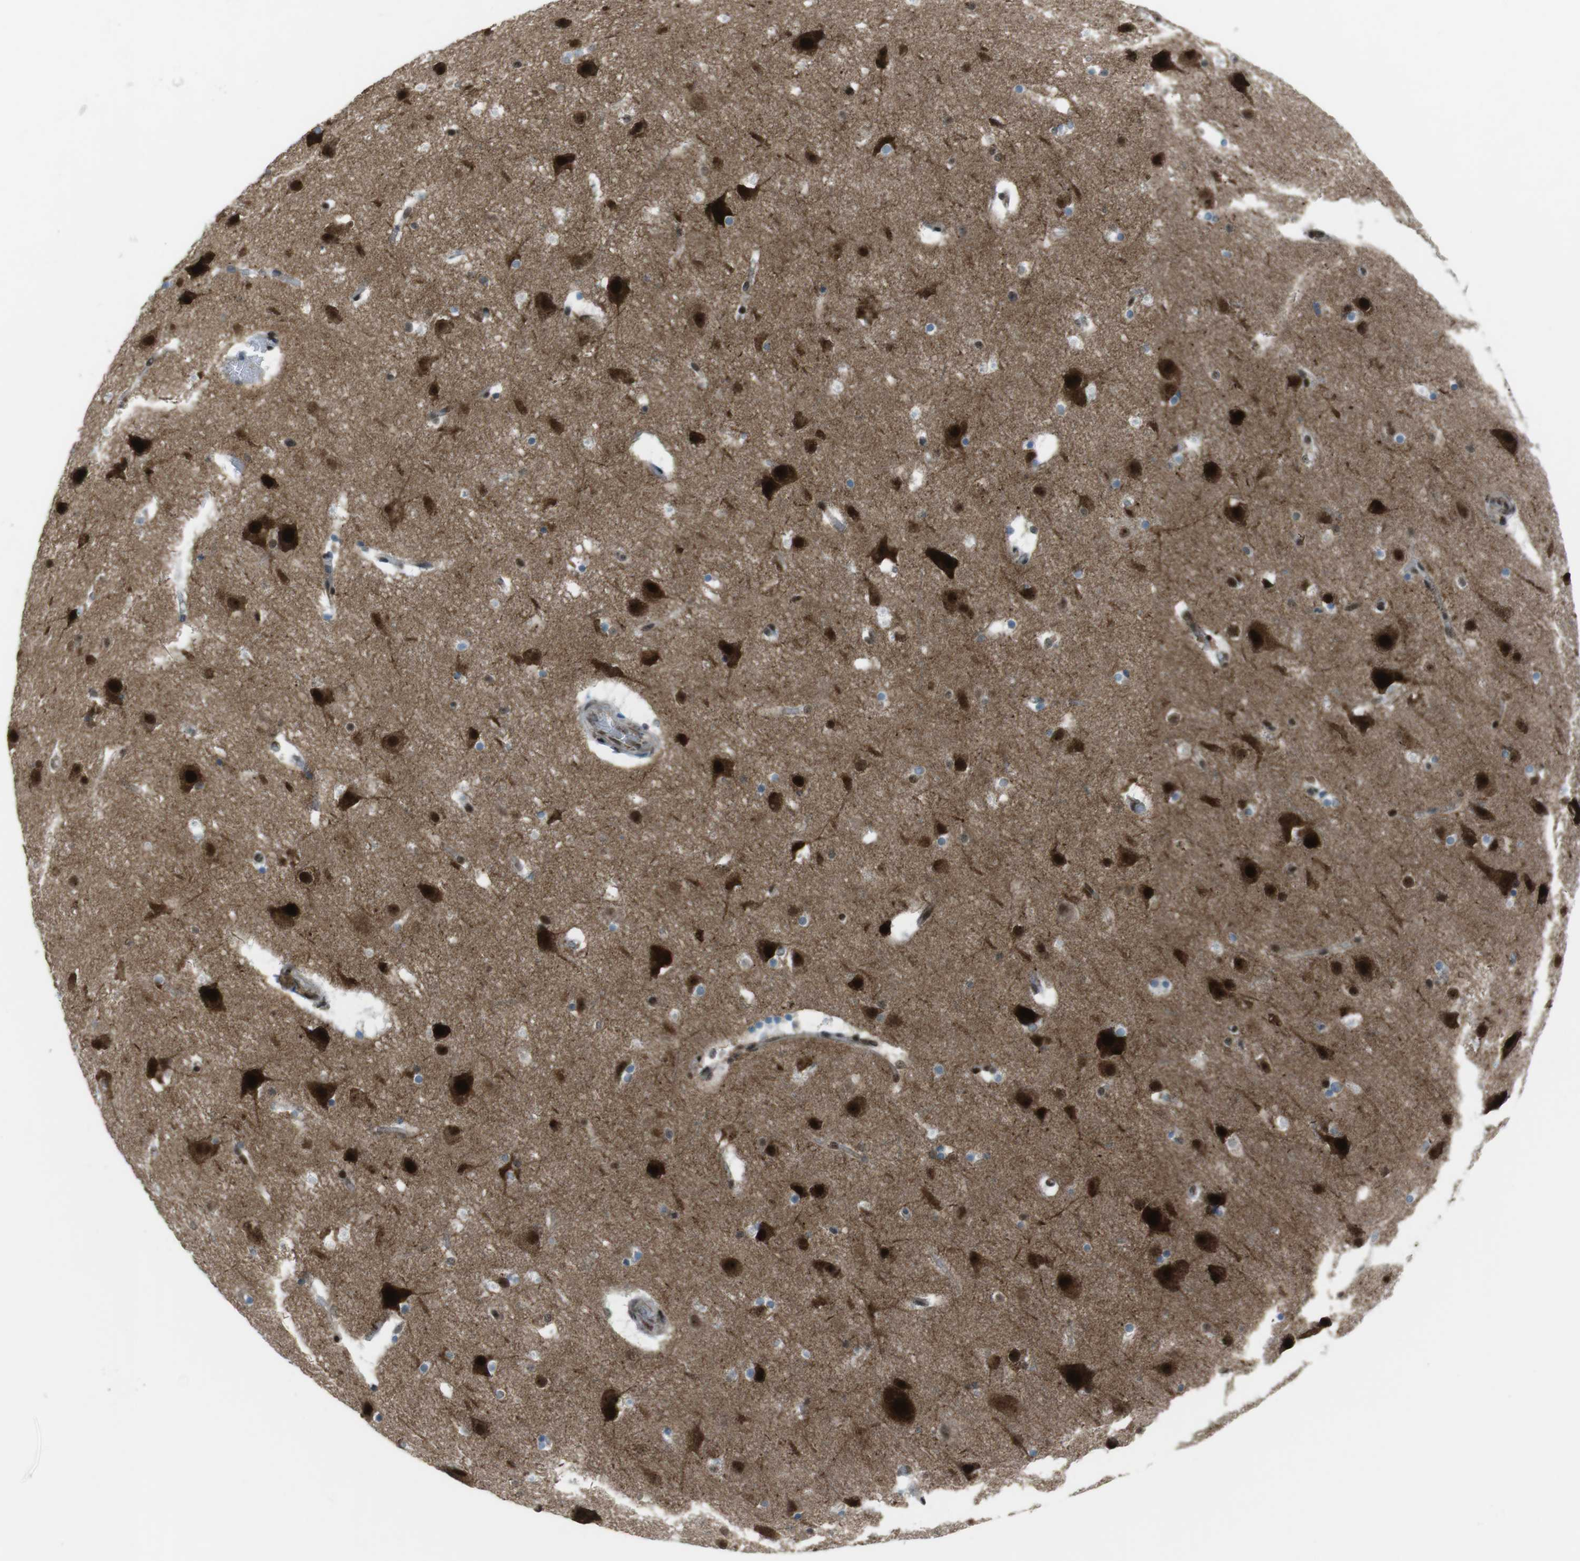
{"staining": {"intensity": "weak", "quantity": "25%-75%", "location": "nuclear"}, "tissue": "cerebral cortex", "cell_type": "Endothelial cells", "image_type": "normal", "snomed": [{"axis": "morphology", "description": "Normal tissue, NOS"}, {"axis": "topography", "description": "Cerebral cortex"}], "caption": "Endothelial cells exhibit weak nuclear positivity in approximately 25%-75% of cells in unremarkable cerebral cortex. The staining was performed using DAB (3,3'-diaminobenzidine) to visualize the protein expression in brown, while the nuclei were stained in blue with hematoxylin (Magnification: 20x).", "gene": "CSNK1D", "patient": {"sex": "male", "age": 45}}